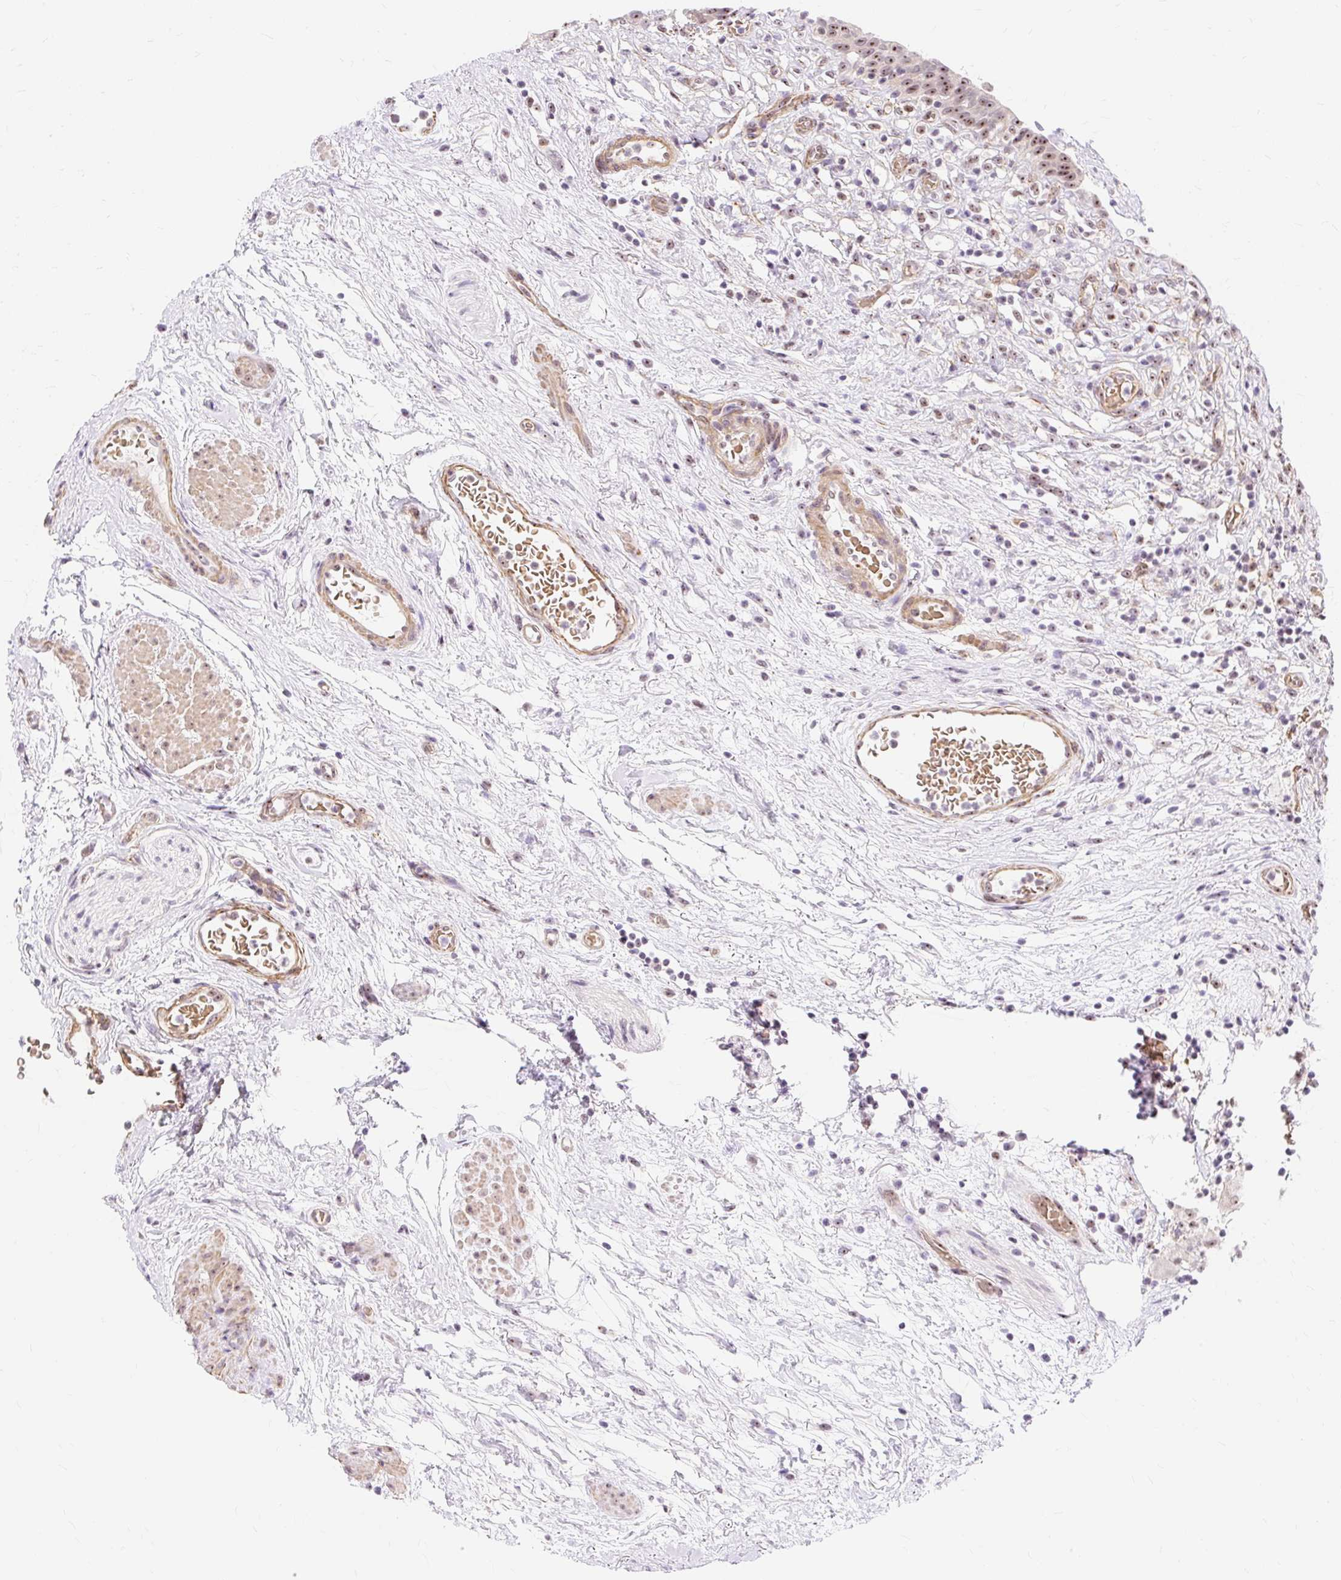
{"staining": {"intensity": "moderate", "quantity": ">75%", "location": "nuclear"}, "tissue": "urinary bladder", "cell_type": "Urothelial cells", "image_type": "normal", "snomed": [{"axis": "morphology", "description": "Normal tissue, NOS"}, {"axis": "topography", "description": "Urinary bladder"}], "caption": "Human urinary bladder stained for a protein (brown) displays moderate nuclear positive staining in approximately >75% of urothelial cells.", "gene": "OBP2A", "patient": {"sex": "male", "age": 71}}